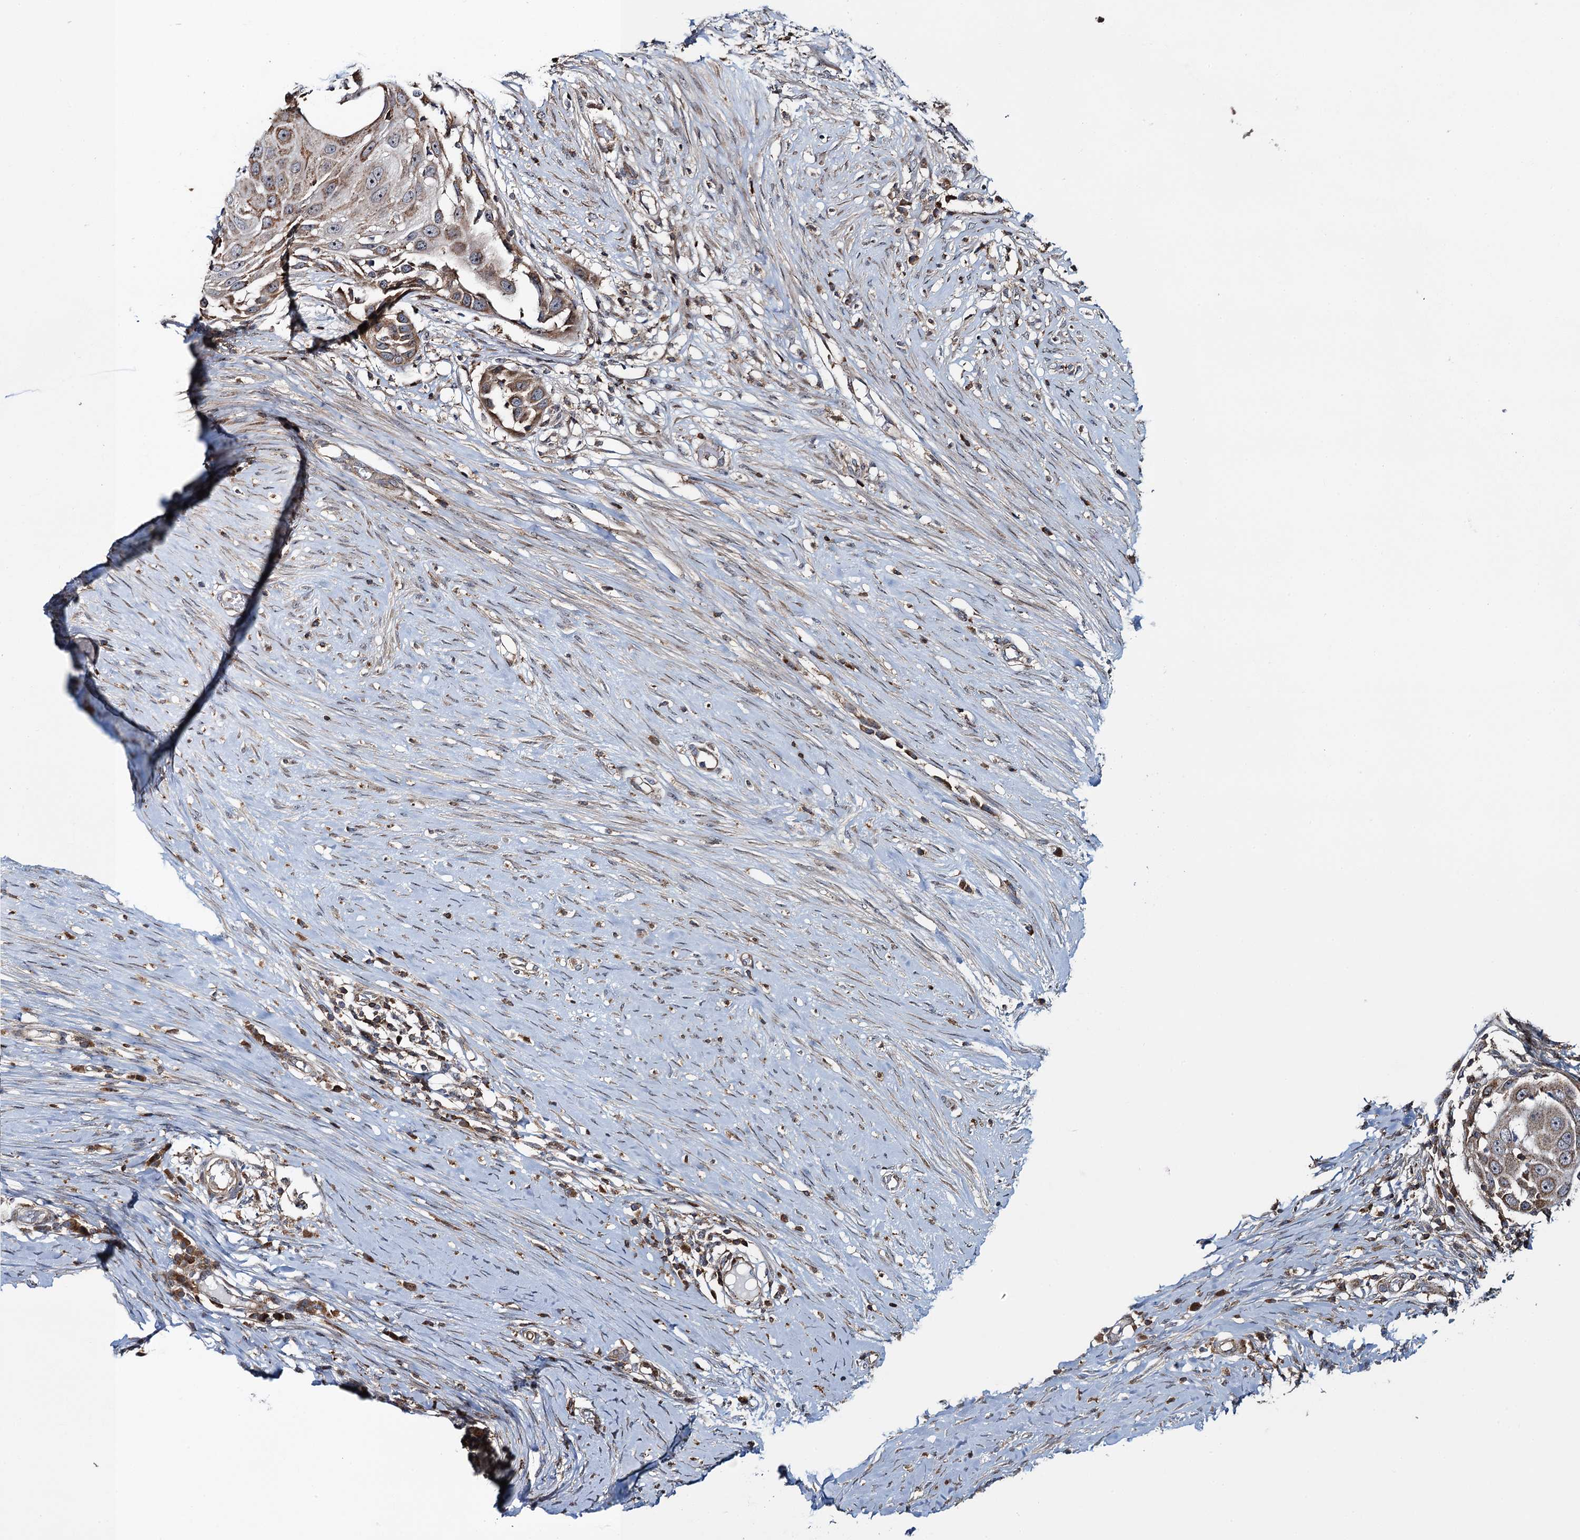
{"staining": {"intensity": "moderate", "quantity": ">75%", "location": "cytoplasmic/membranous"}, "tissue": "skin cancer", "cell_type": "Tumor cells", "image_type": "cancer", "snomed": [{"axis": "morphology", "description": "Squamous cell carcinoma, NOS"}, {"axis": "topography", "description": "Skin"}], "caption": "Immunohistochemical staining of squamous cell carcinoma (skin) reveals moderate cytoplasmic/membranous protein staining in approximately >75% of tumor cells. The staining was performed using DAB (3,3'-diaminobenzidine) to visualize the protein expression in brown, while the nuclei were stained in blue with hematoxylin (Magnification: 20x).", "gene": "CCDC102A", "patient": {"sex": "female", "age": 44}}